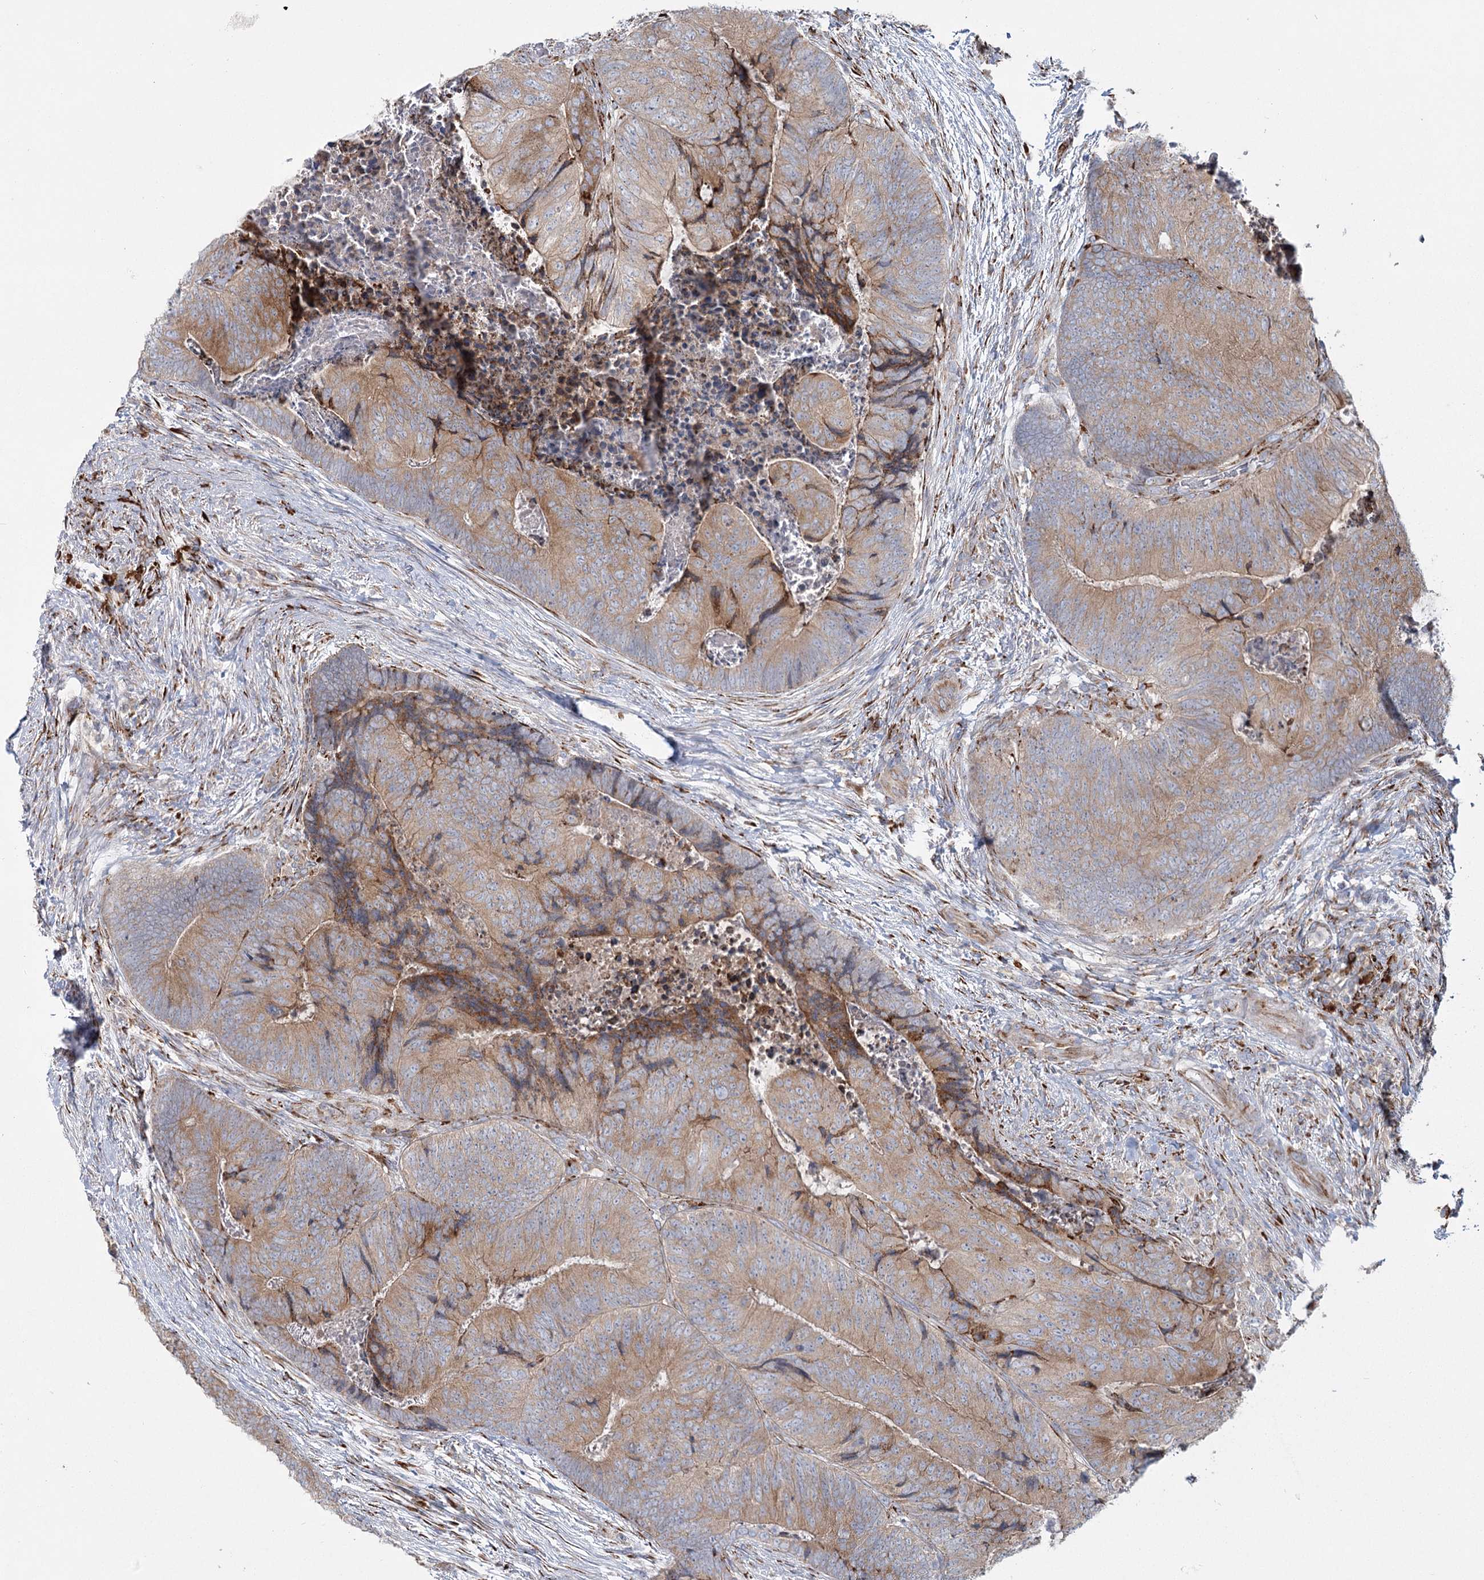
{"staining": {"intensity": "moderate", "quantity": ">75%", "location": "cytoplasmic/membranous"}, "tissue": "colorectal cancer", "cell_type": "Tumor cells", "image_type": "cancer", "snomed": [{"axis": "morphology", "description": "Adenocarcinoma, NOS"}, {"axis": "topography", "description": "Colon"}], "caption": "There is medium levels of moderate cytoplasmic/membranous staining in tumor cells of colorectal cancer, as demonstrated by immunohistochemical staining (brown color).", "gene": "POGLUT1", "patient": {"sex": "female", "age": 67}}